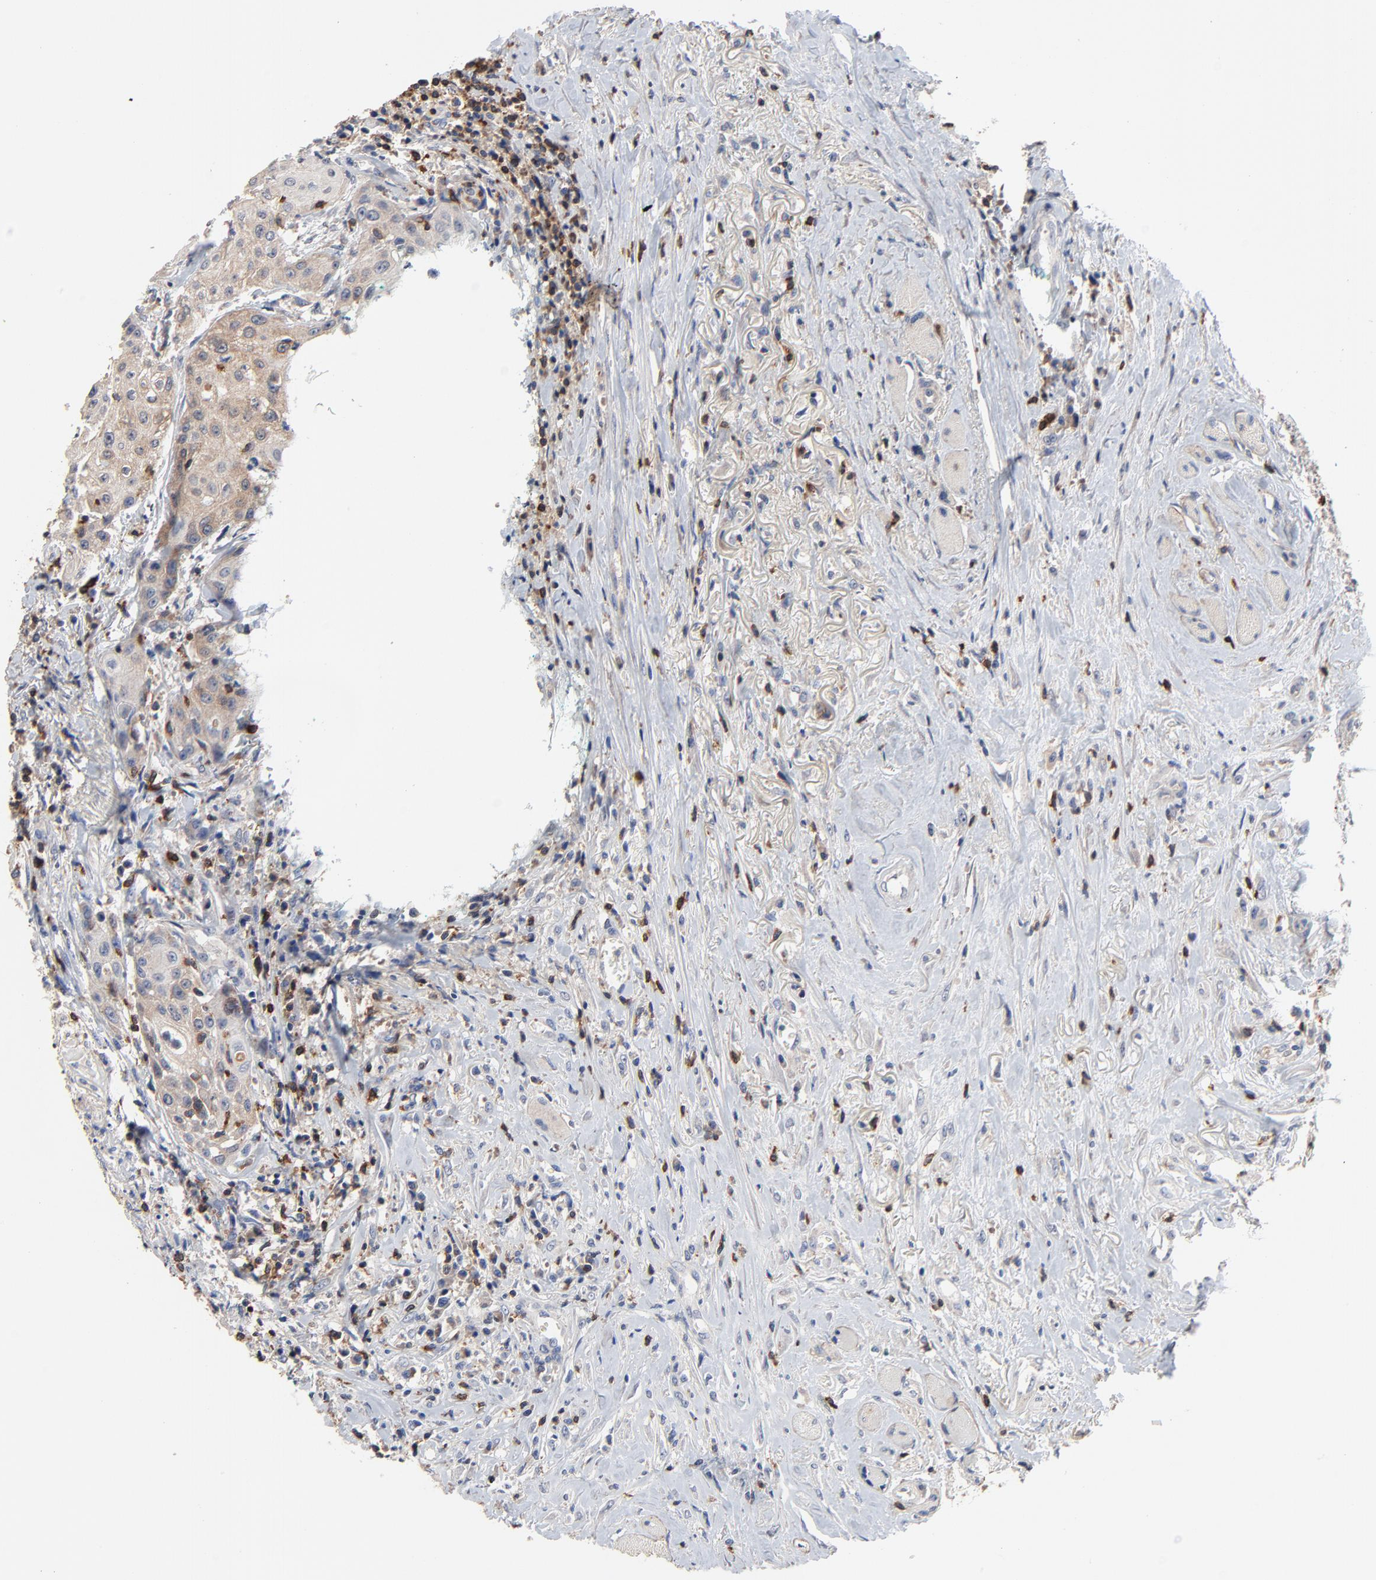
{"staining": {"intensity": "weak", "quantity": "25%-75%", "location": "cytoplasmic/membranous"}, "tissue": "head and neck cancer", "cell_type": "Tumor cells", "image_type": "cancer", "snomed": [{"axis": "morphology", "description": "Squamous cell carcinoma, NOS"}, {"axis": "topography", "description": "Oral tissue"}, {"axis": "topography", "description": "Head-Neck"}], "caption": "Immunohistochemistry staining of head and neck cancer, which displays low levels of weak cytoplasmic/membranous staining in about 25%-75% of tumor cells indicating weak cytoplasmic/membranous protein staining. The staining was performed using DAB (3,3'-diaminobenzidine) (brown) for protein detection and nuclei were counterstained in hematoxylin (blue).", "gene": "SKAP1", "patient": {"sex": "female", "age": 82}}